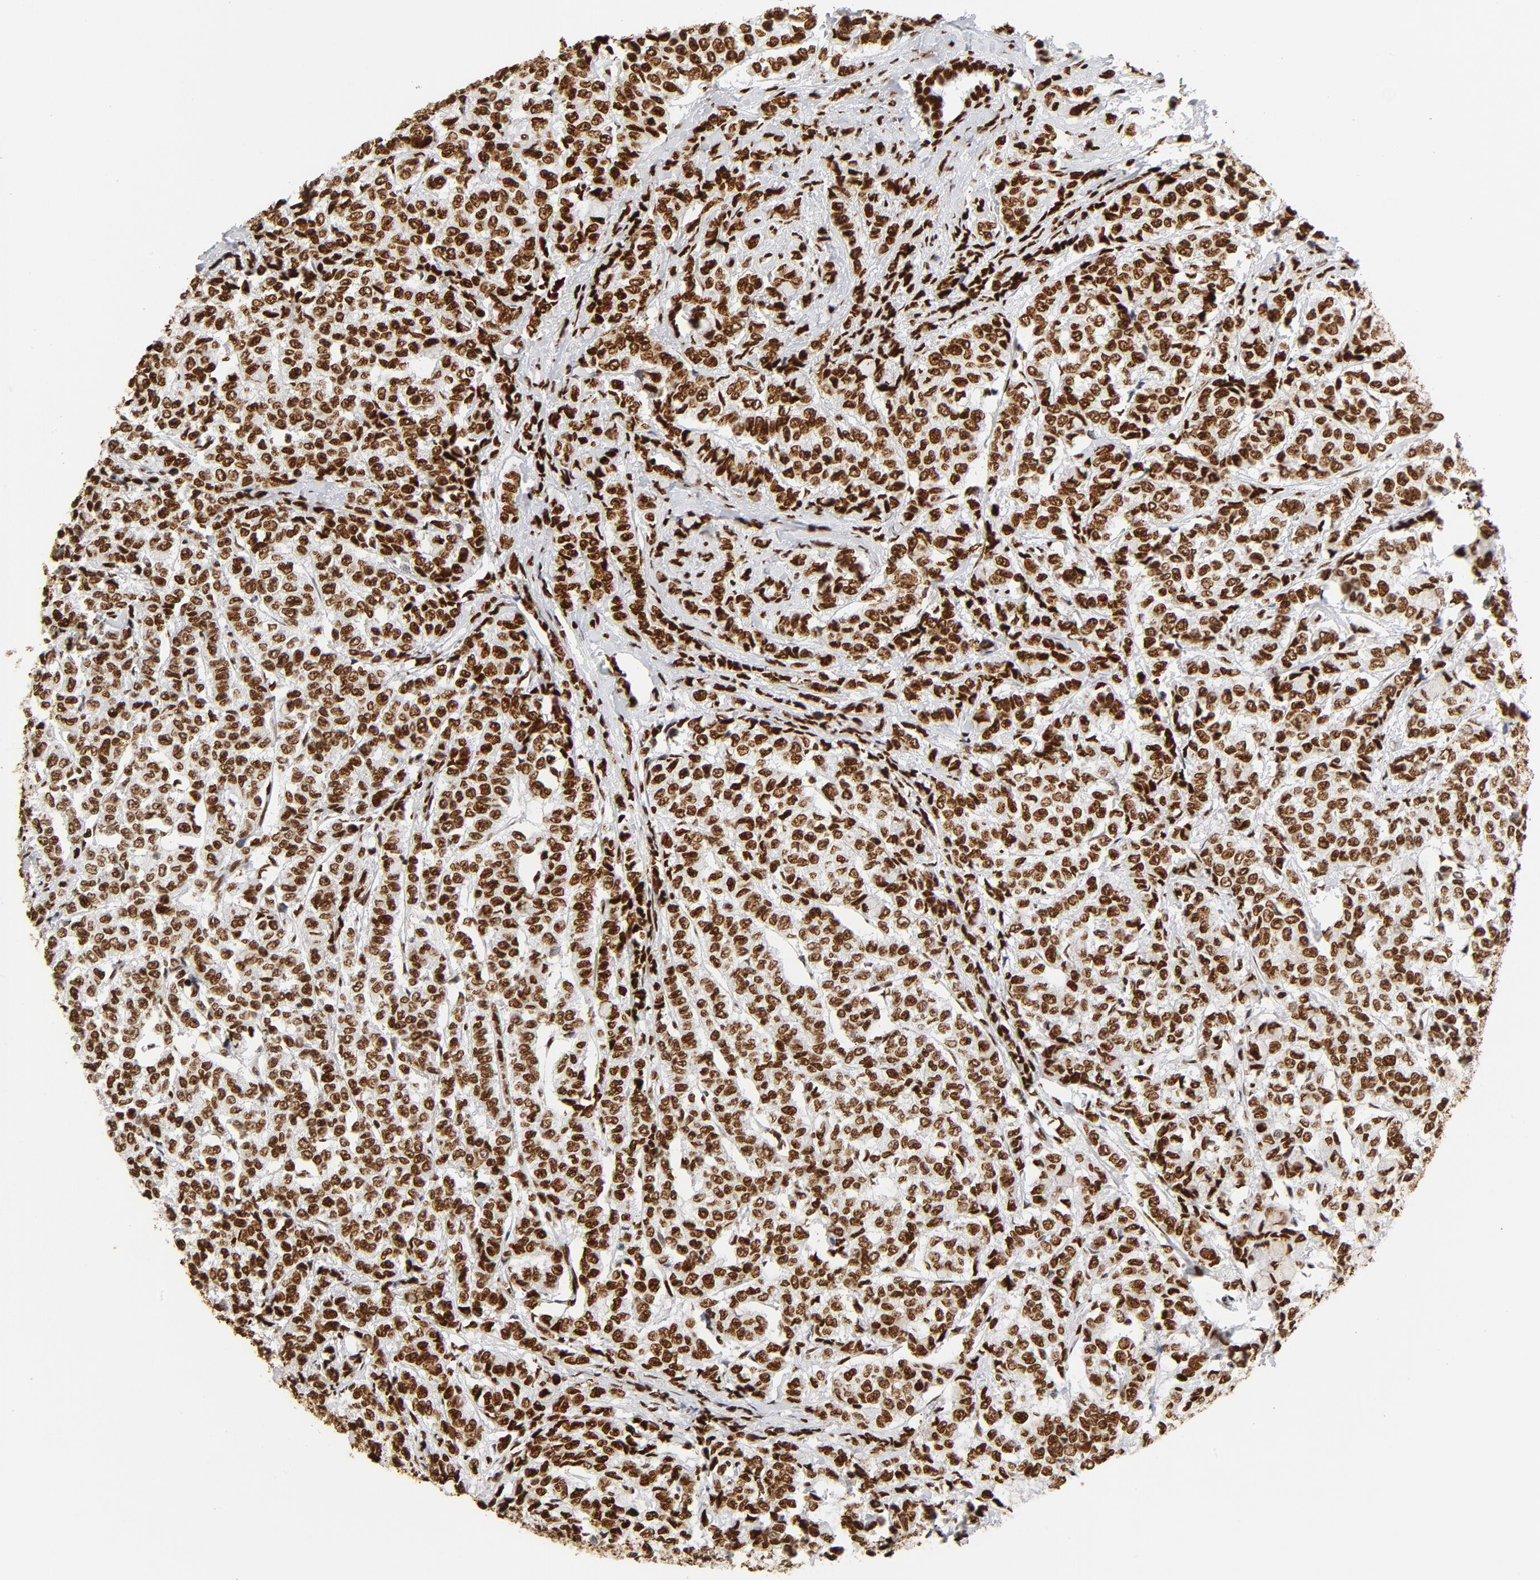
{"staining": {"intensity": "strong", "quantity": ">75%", "location": "nuclear"}, "tissue": "breast cancer", "cell_type": "Tumor cells", "image_type": "cancer", "snomed": [{"axis": "morphology", "description": "Lobular carcinoma"}, {"axis": "topography", "description": "Breast"}], "caption": "DAB immunohistochemical staining of breast cancer exhibits strong nuclear protein staining in about >75% of tumor cells.", "gene": "XRCC6", "patient": {"sex": "female", "age": 60}}